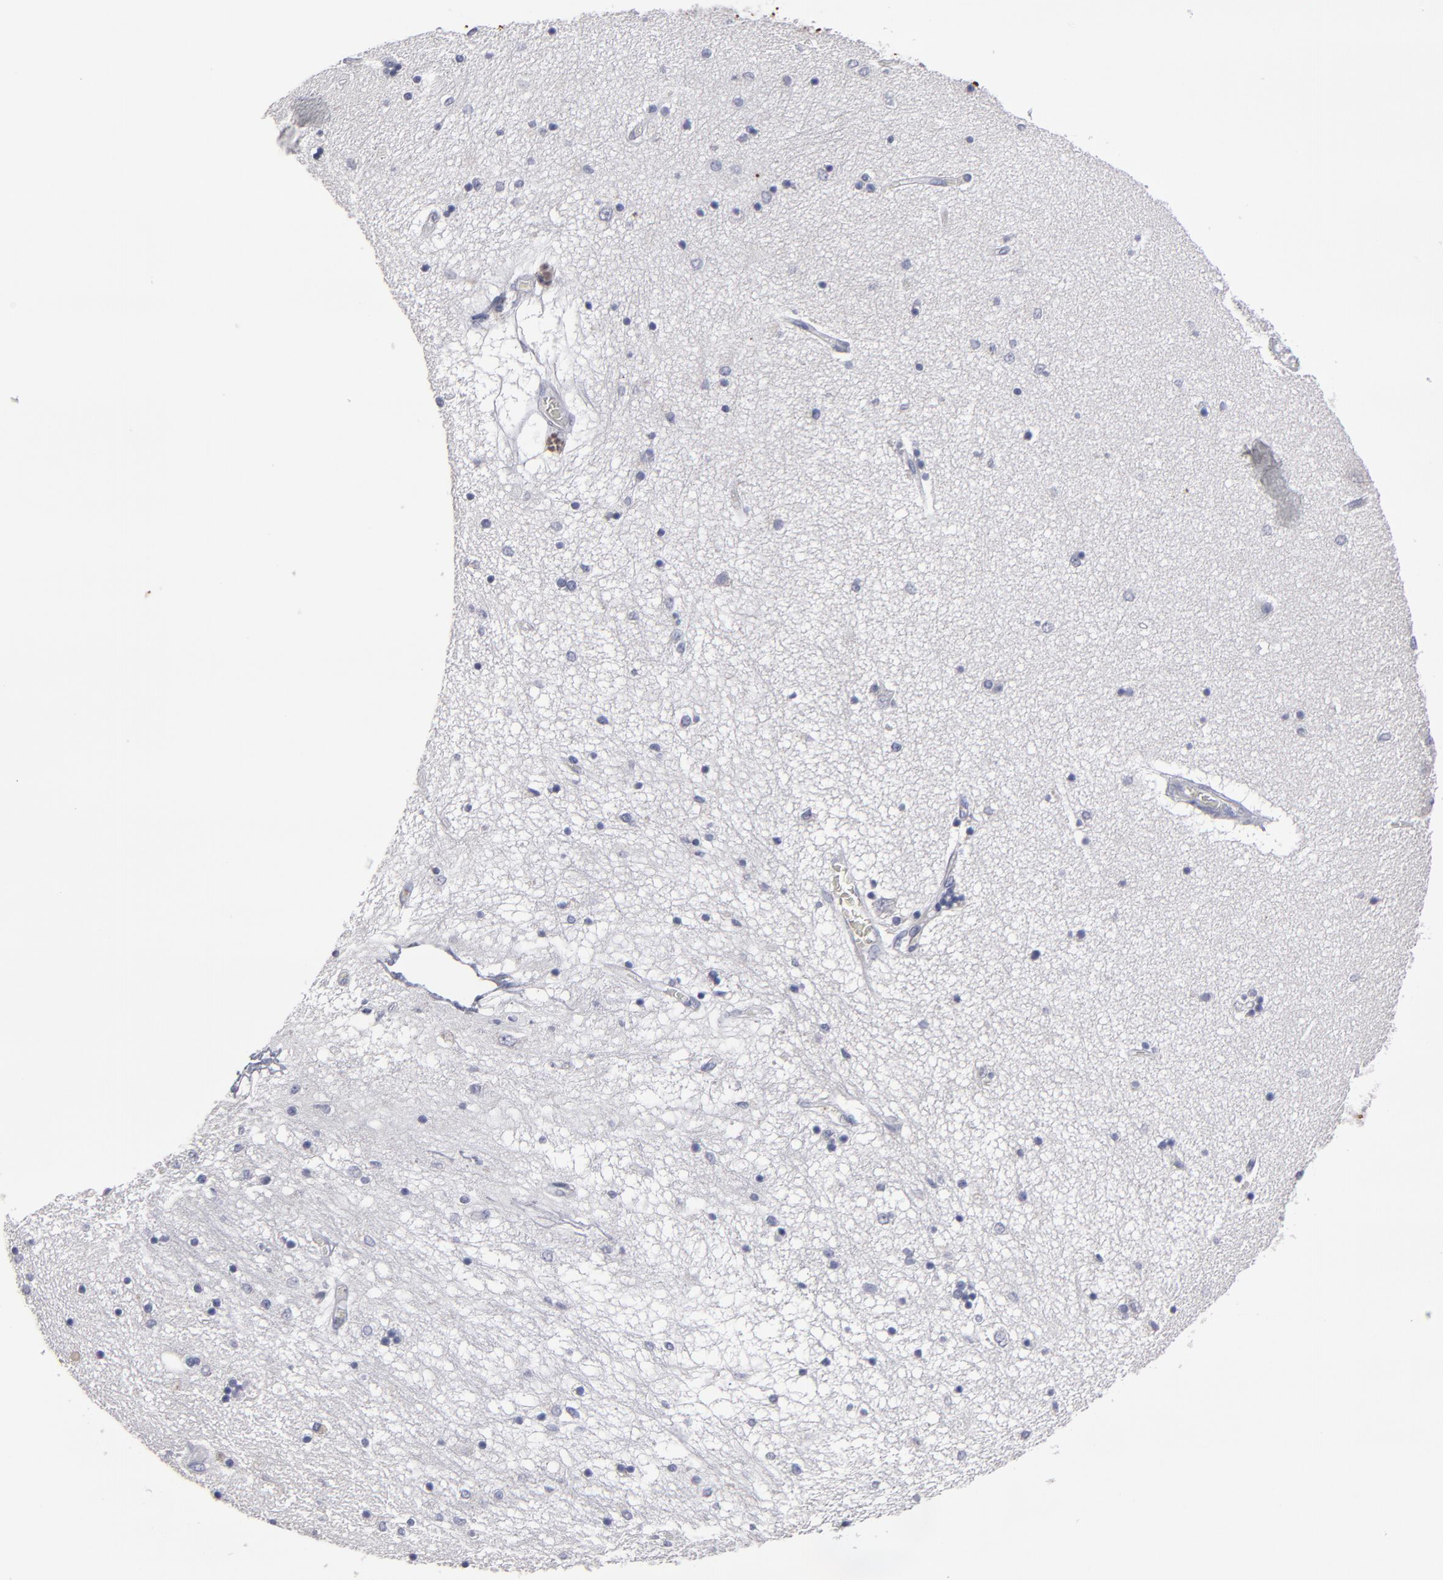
{"staining": {"intensity": "negative", "quantity": "none", "location": "none"}, "tissue": "hippocampus", "cell_type": "Glial cells", "image_type": "normal", "snomed": [{"axis": "morphology", "description": "Normal tissue, NOS"}, {"axis": "topography", "description": "Hippocampus"}], "caption": "Histopathology image shows no significant protein positivity in glial cells of normal hippocampus.", "gene": "CCDC80", "patient": {"sex": "female", "age": 54}}